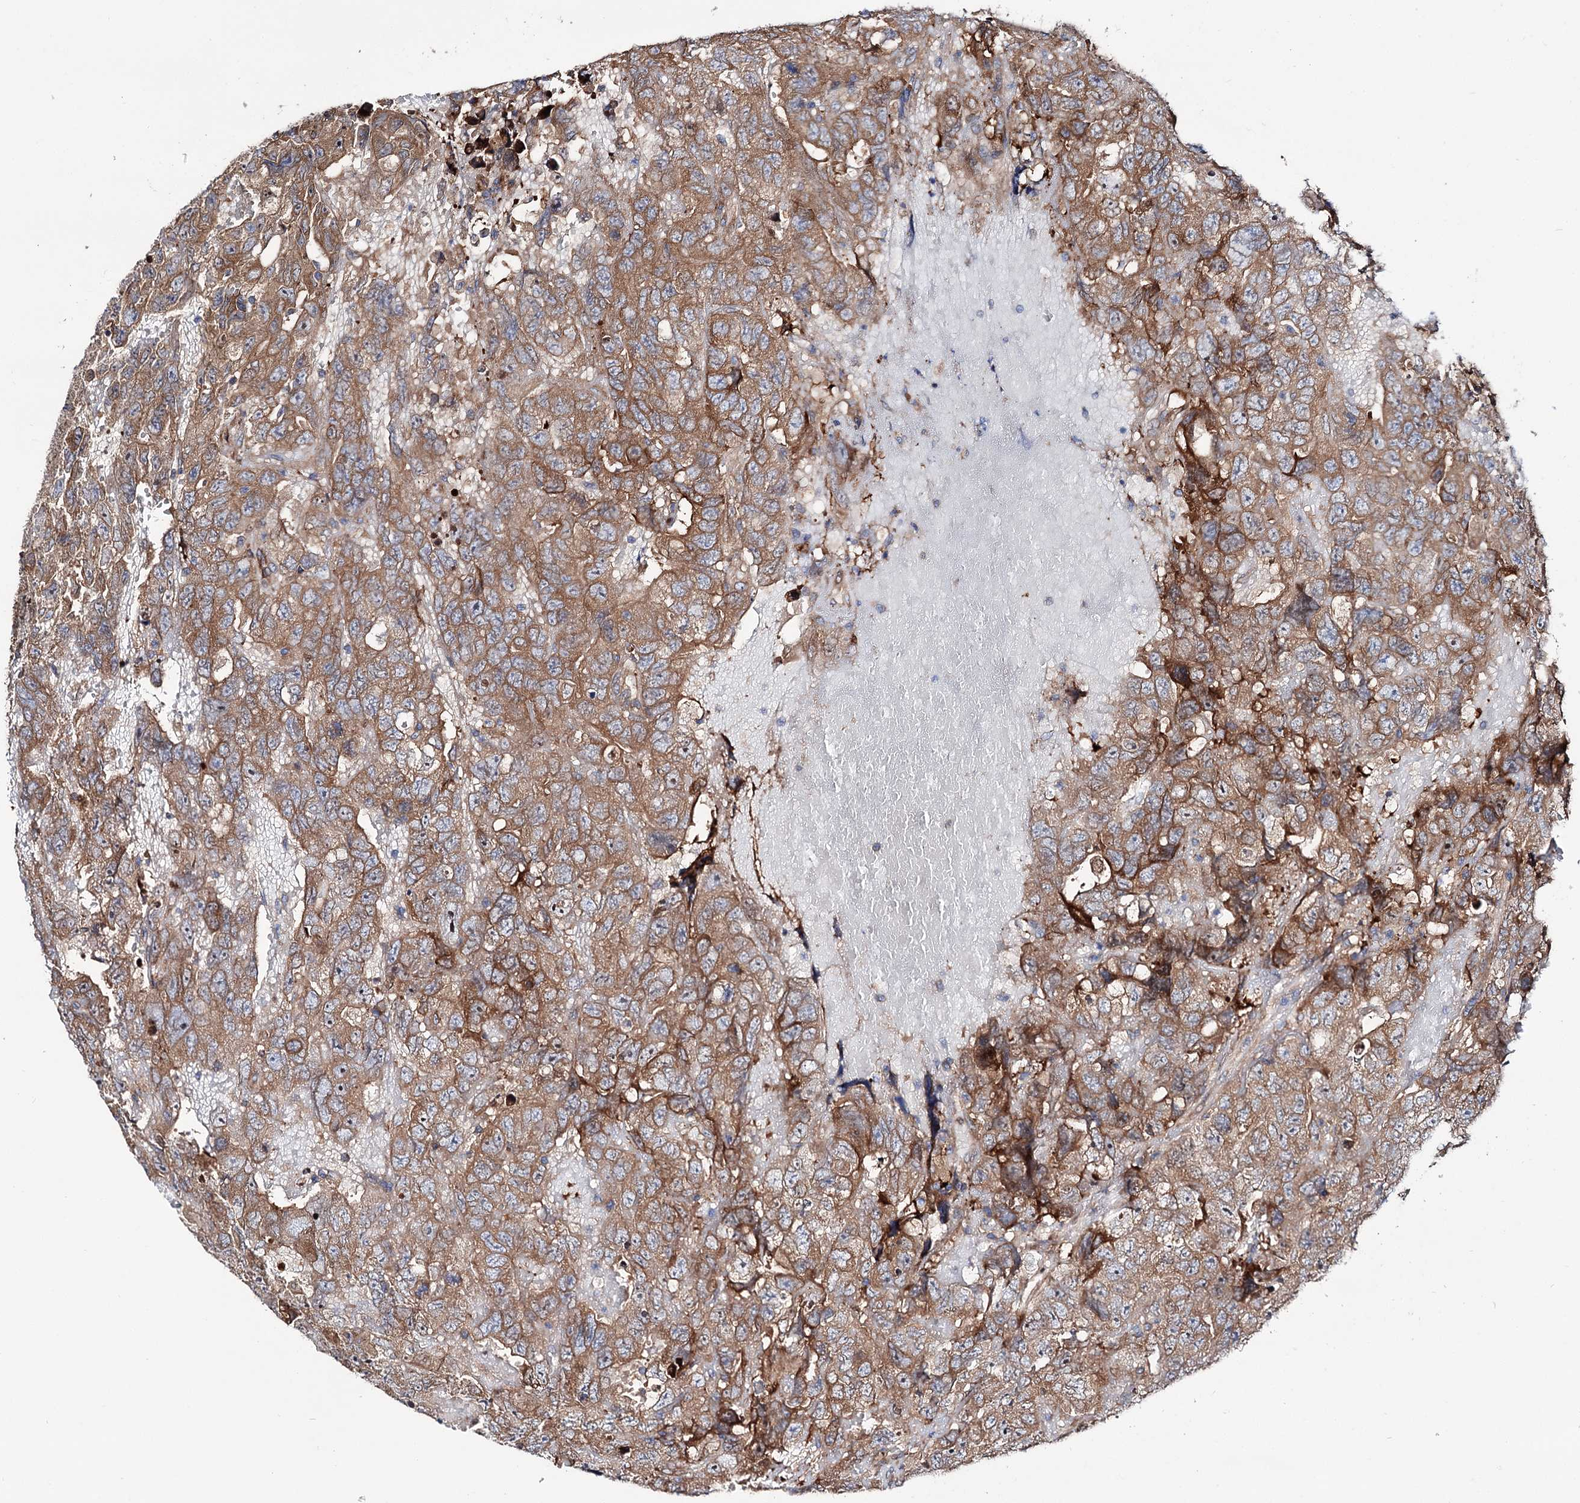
{"staining": {"intensity": "moderate", "quantity": ">75%", "location": "cytoplasmic/membranous"}, "tissue": "testis cancer", "cell_type": "Tumor cells", "image_type": "cancer", "snomed": [{"axis": "morphology", "description": "Carcinoma, Embryonal, NOS"}, {"axis": "topography", "description": "Testis"}], "caption": "Protein expression analysis of human testis cancer (embryonal carcinoma) reveals moderate cytoplasmic/membranous expression in about >75% of tumor cells.", "gene": "PTDSS2", "patient": {"sex": "male", "age": 45}}